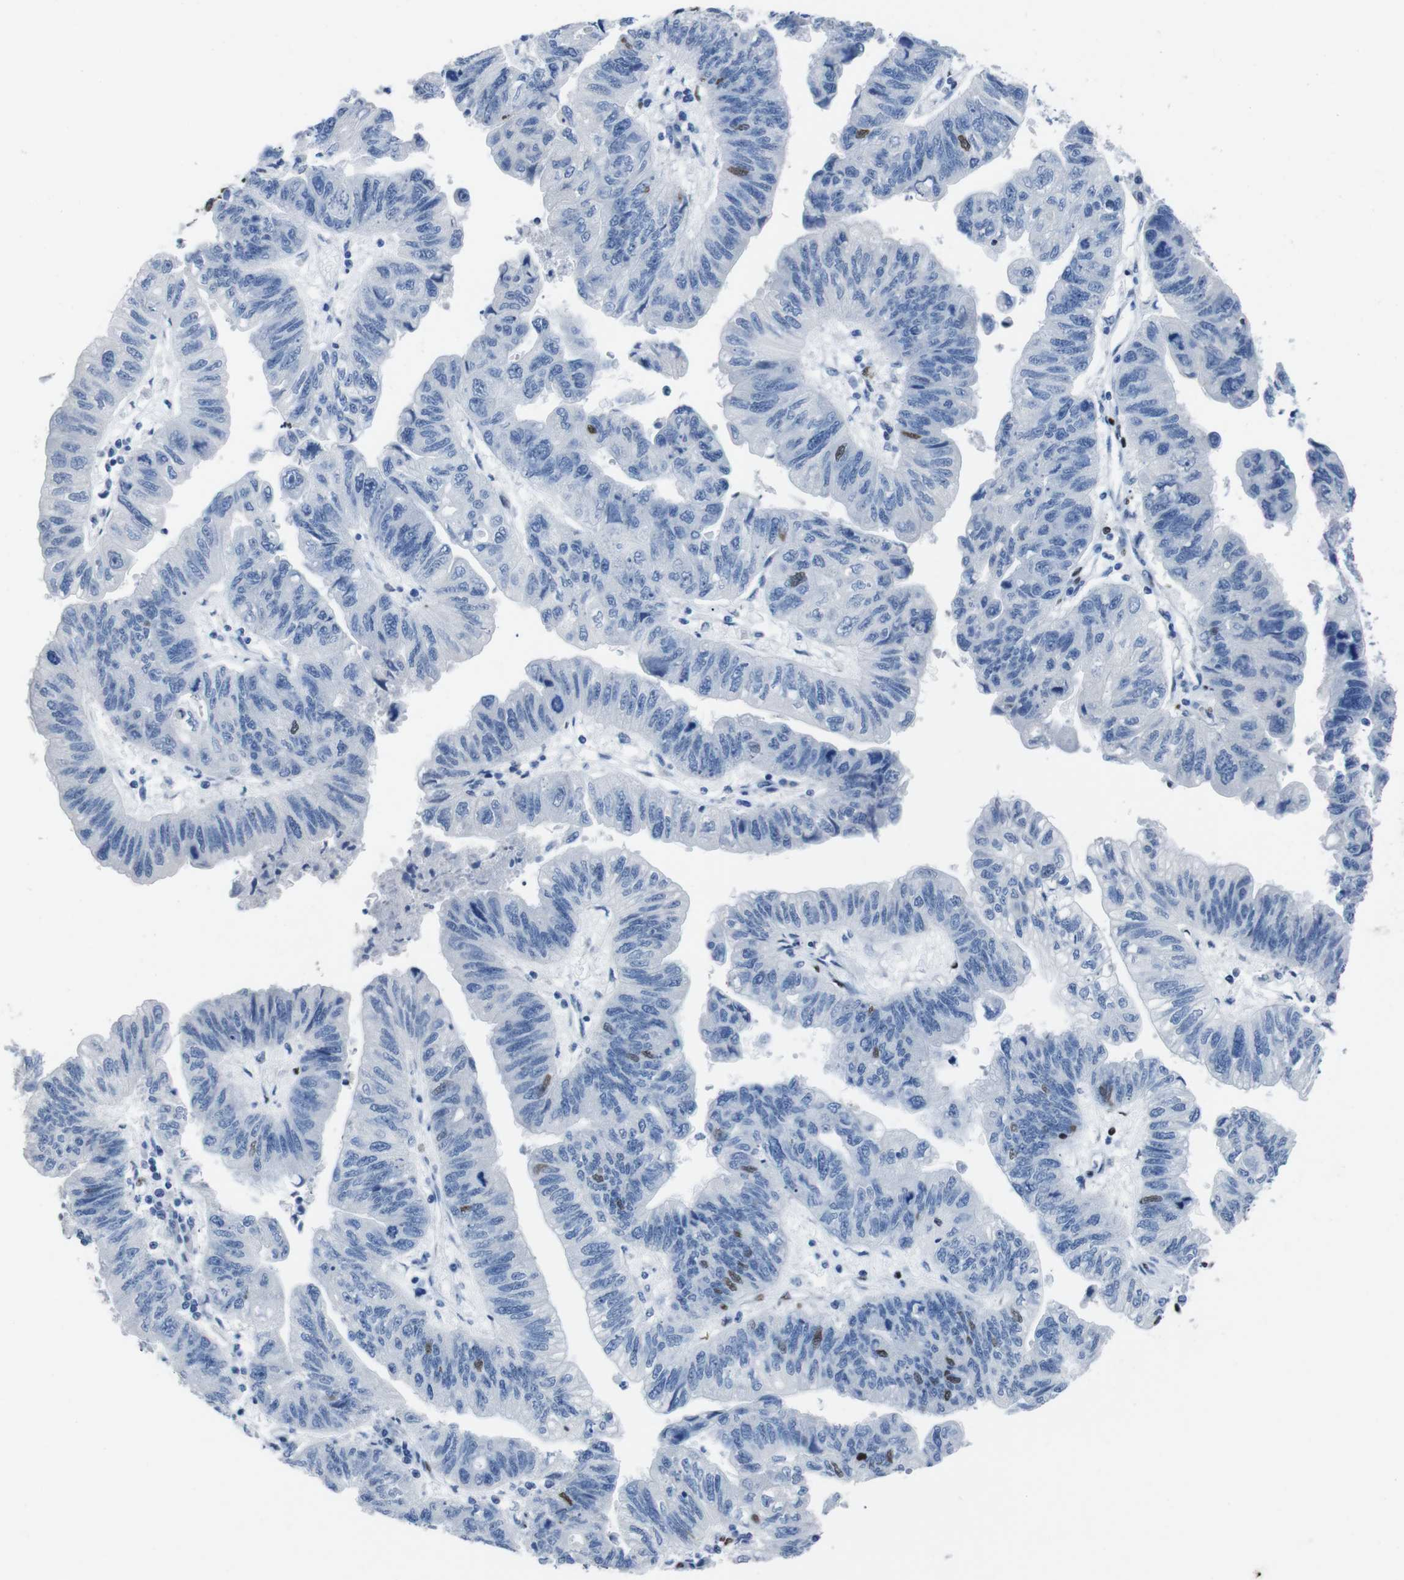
{"staining": {"intensity": "weak", "quantity": "<25%", "location": "nuclear"}, "tissue": "stomach cancer", "cell_type": "Tumor cells", "image_type": "cancer", "snomed": [{"axis": "morphology", "description": "Adenocarcinoma, NOS"}, {"axis": "topography", "description": "Stomach"}], "caption": "Immunohistochemistry (IHC) of stomach adenocarcinoma shows no staining in tumor cells.", "gene": "PIP4P2", "patient": {"sex": "male", "age": 59}}